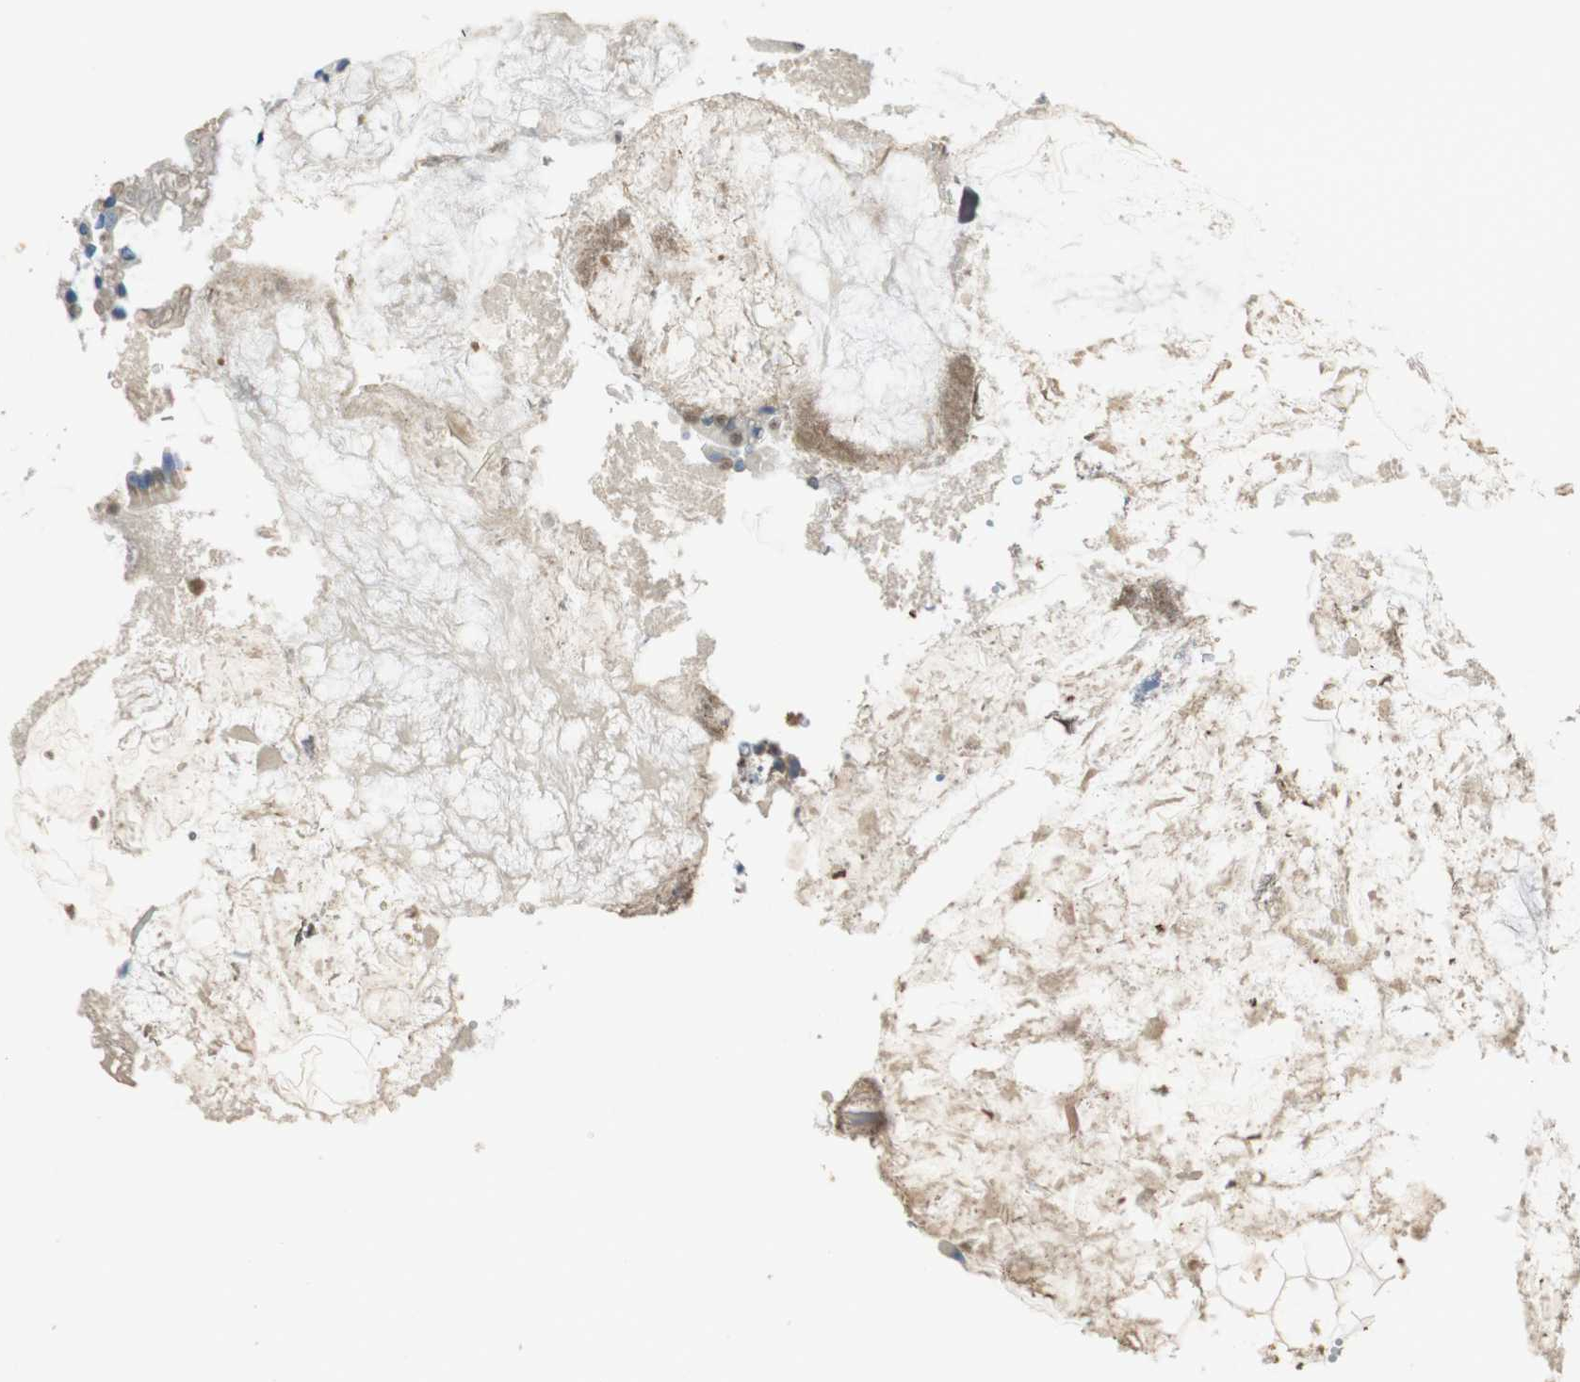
{"staining": {"intensity": "negative", "quantity": "none", "location": "none"}, "tissue": "small intestine", "cell_type": "Glandular cells", "image_type": "normal", "snomed": [{"axis": "morphology", "description": "Normal tissue, NOS"}, {"axis": "morphology", "description": "Cystadenocarcinoma, serous, Metastatic site"}, {"axis": "topography", "description": "Small intestine"}], "caption": "This is a photomicrograph of immunohistochemistry staining of benign small intestine, which shows no positivity in glandular cells.", "gene": "STBD1", "patient": {"sex": "female", "age": 61}}